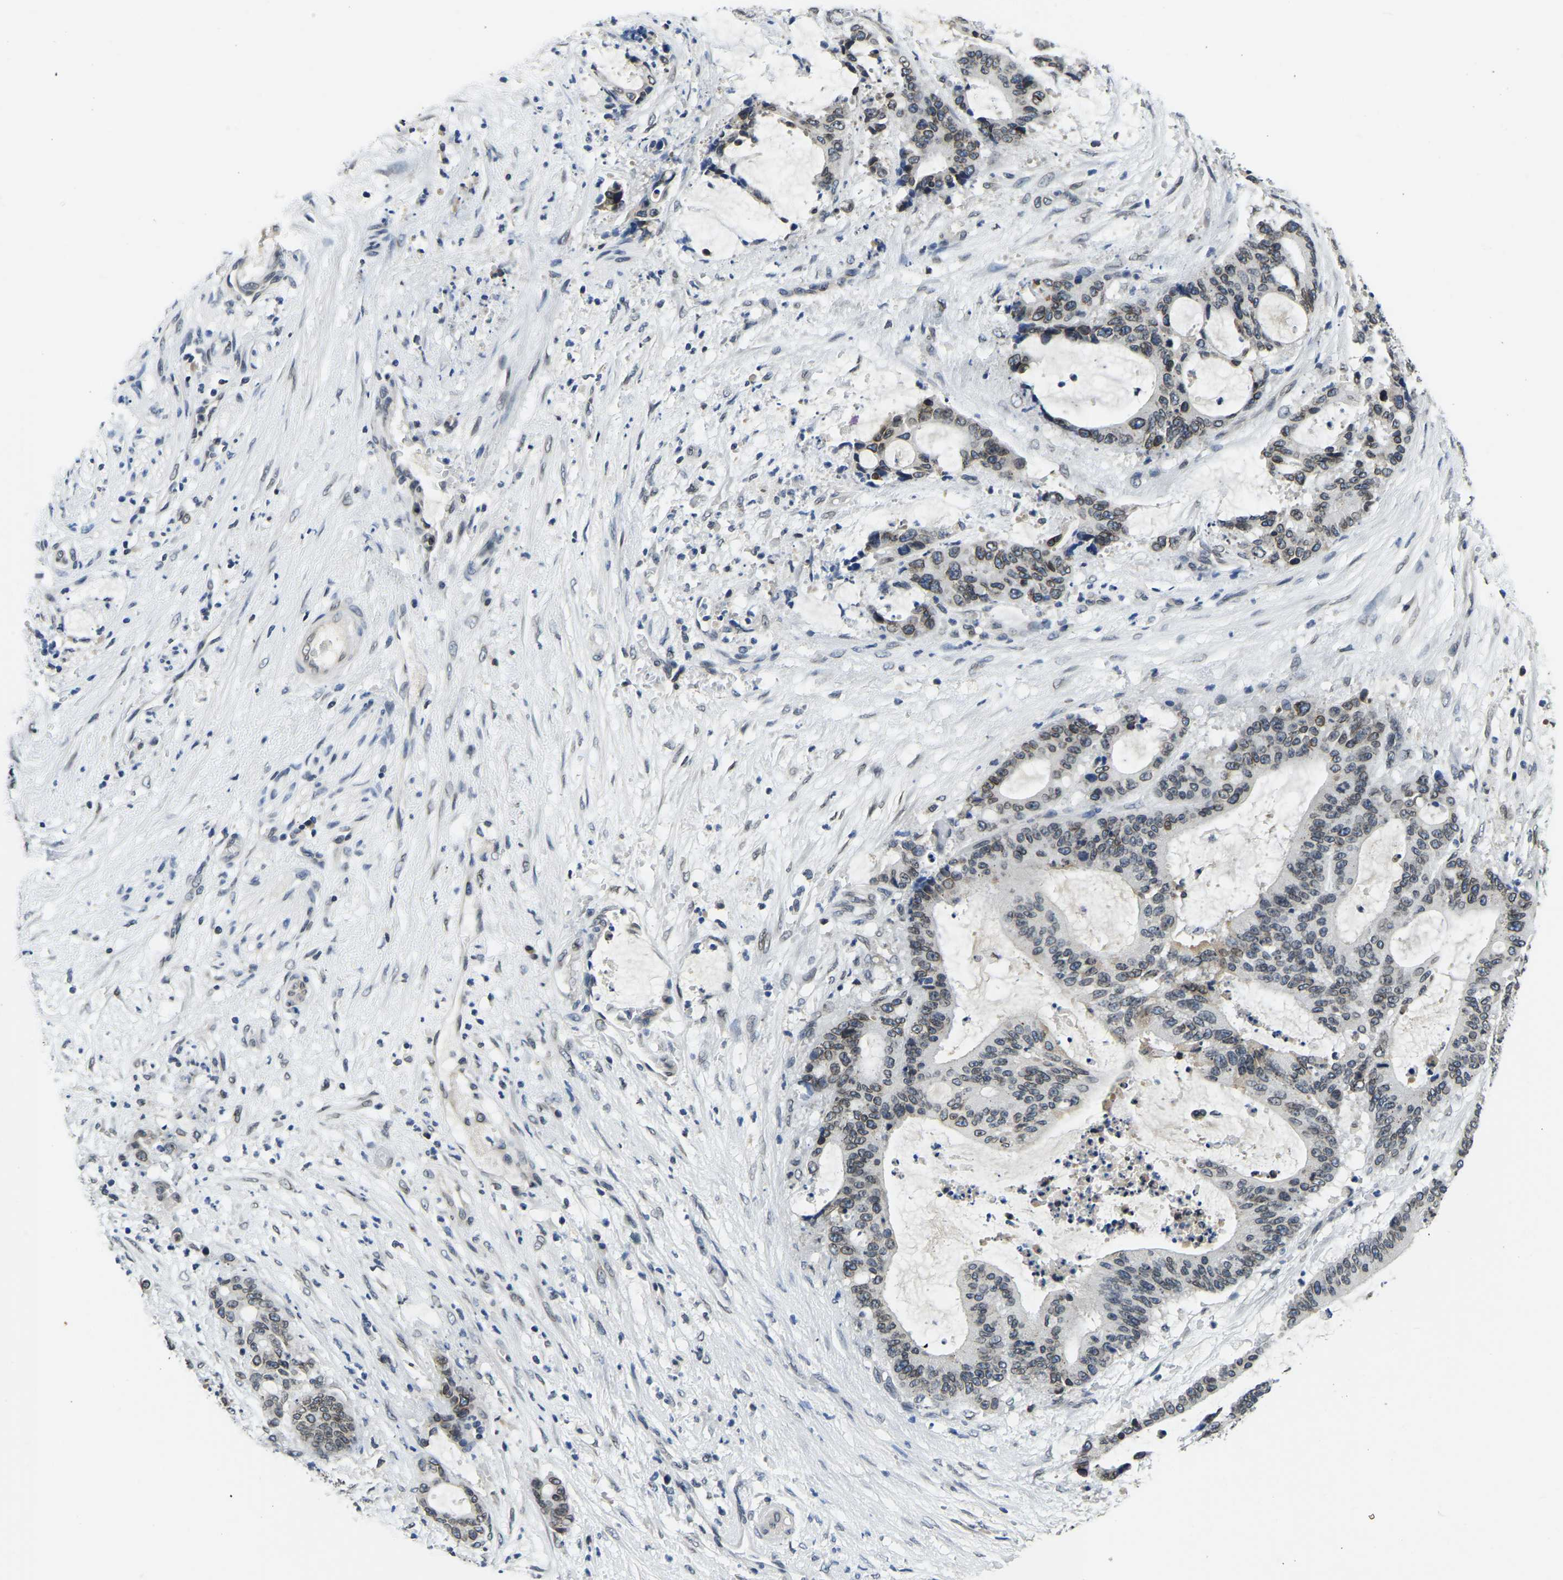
{"staining": {"intensity": "weak", "quantity": ">75%", "location": "cytoplasmic/membranous,nuclear"}, "tissue": "liver cancer", "cell_type": "Tumor cells", "image_type": "cancer", "snomed": [{"axis": "morphology", "description": "Normal tissue, NOS"}, {"axis": "morphology", "description": "Cholangiocarcinoma"}, {"axis": "topography", "description": "Liver"}, {"axis": "topography", "description": "Peripheral nerve tissue"}], "caption": "Immunohistochemistry of liver cancer (cholangiocarcinoma) displays low levels of weak cytoplasmic/membranous and nuclear staining in approximately >75% of tumor cells. (DAB (3,3'-diaminobenzidine) IHC, brown staining for protein, blue staining for nuclei).", "gene": "RANBP2", "patient": {"sex": "female", "age": 73}}